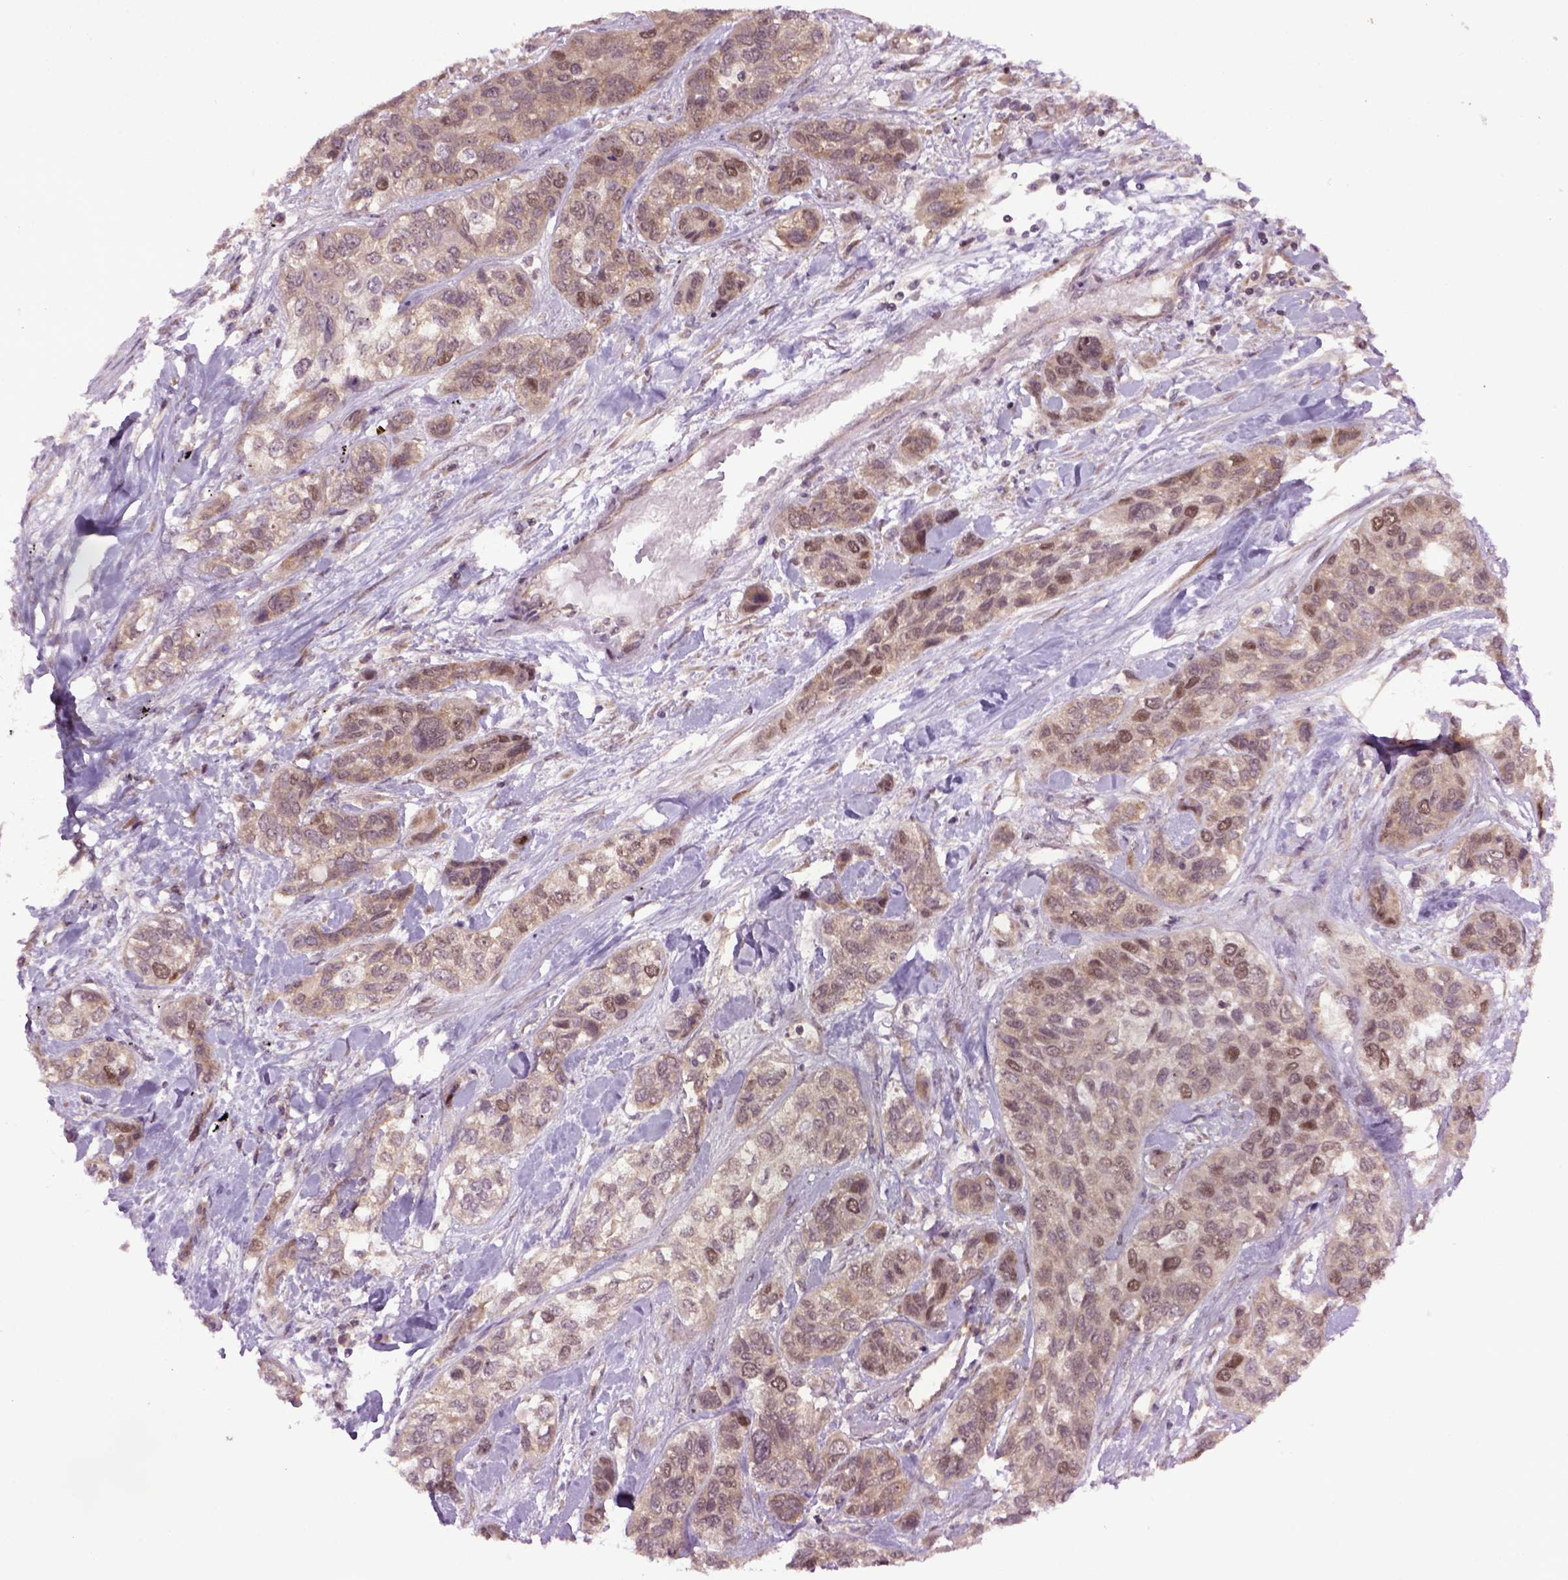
{"staining": {"intensity": "moderate", "quantity": ">75%", "location": "cytoplasmic/membranous,nuclear"}, "tissue": "lung cancer", "cell_type": "Tumor cells", "image_type": "cancer", "snomed": [{"axis": "morphology", "description": "Squamous cell carcinoma, NOS"}, {"axis": "topography", "description": "Lung"}], "caption": "Human lung cancer (squamous cell carcinoma) stained for a protein (brown) displays moderate cytoplasmic/membranous and nuclear positive positivity in approximately >75% of tumor cells.", "gene": "WDR48", "patient": {"sex": "female", "age": 70}}